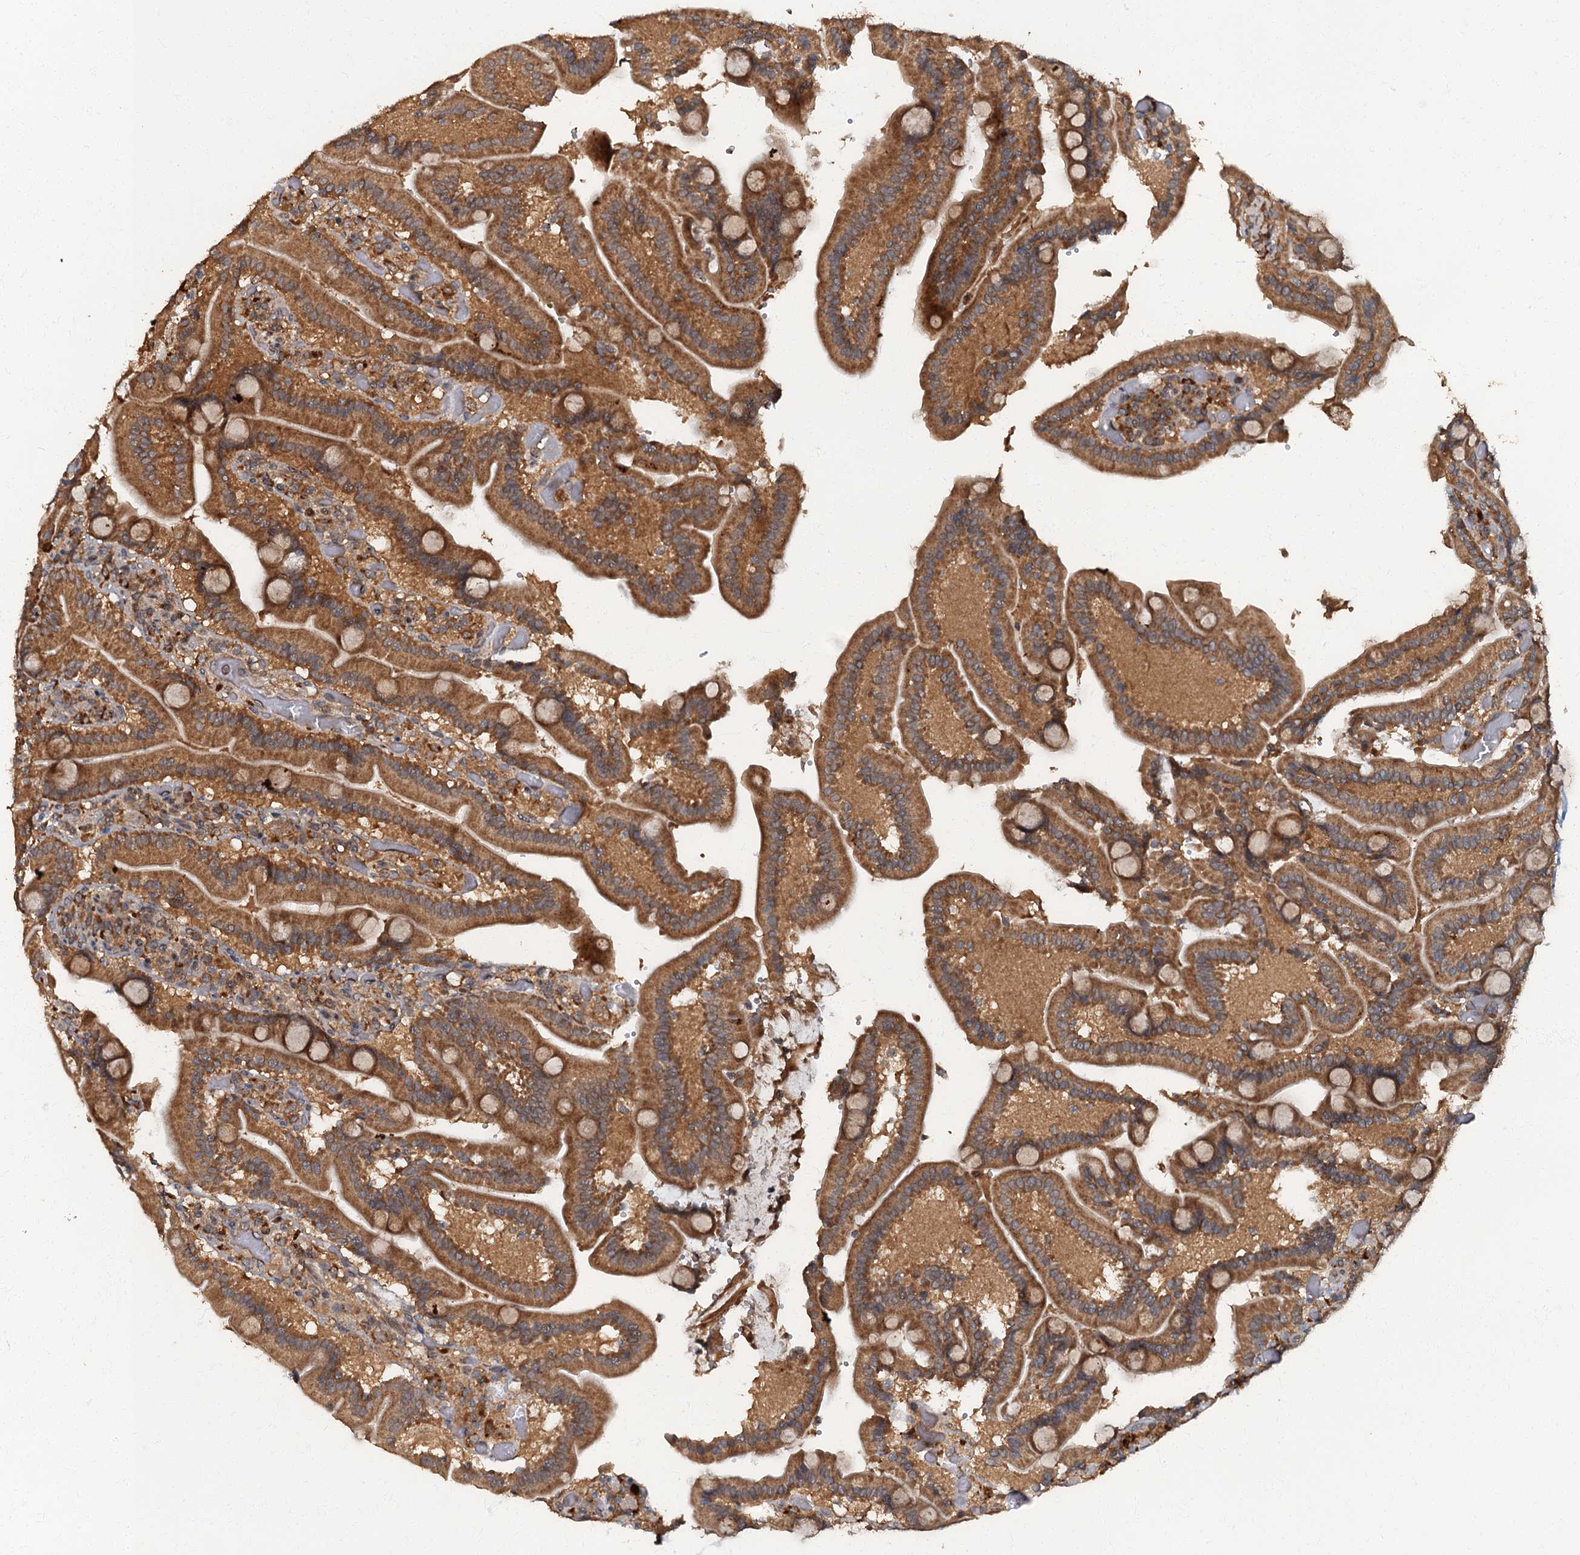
{"staining": {"intensity": "strong", "quantity": ">75%", "location": "cytoplasmic/membranous"}, "tissue": "duodenum", "cell_type": "Glandular cells", "image_type": "normal", "snomed": [{"axis": "morphology", "description": "Normal tissue, NOS"}, {"axis": "topography", "description": "Duodenum"}], "caption": "This micrograph reveals immunohistochemistry (IHC) staining of benign human duodenum, with high strong cytoplasmic/membranous positivity in about >75% of glandular cells.", "gene": "WDCP", "patient": {"sex": "female", "age": 62}}